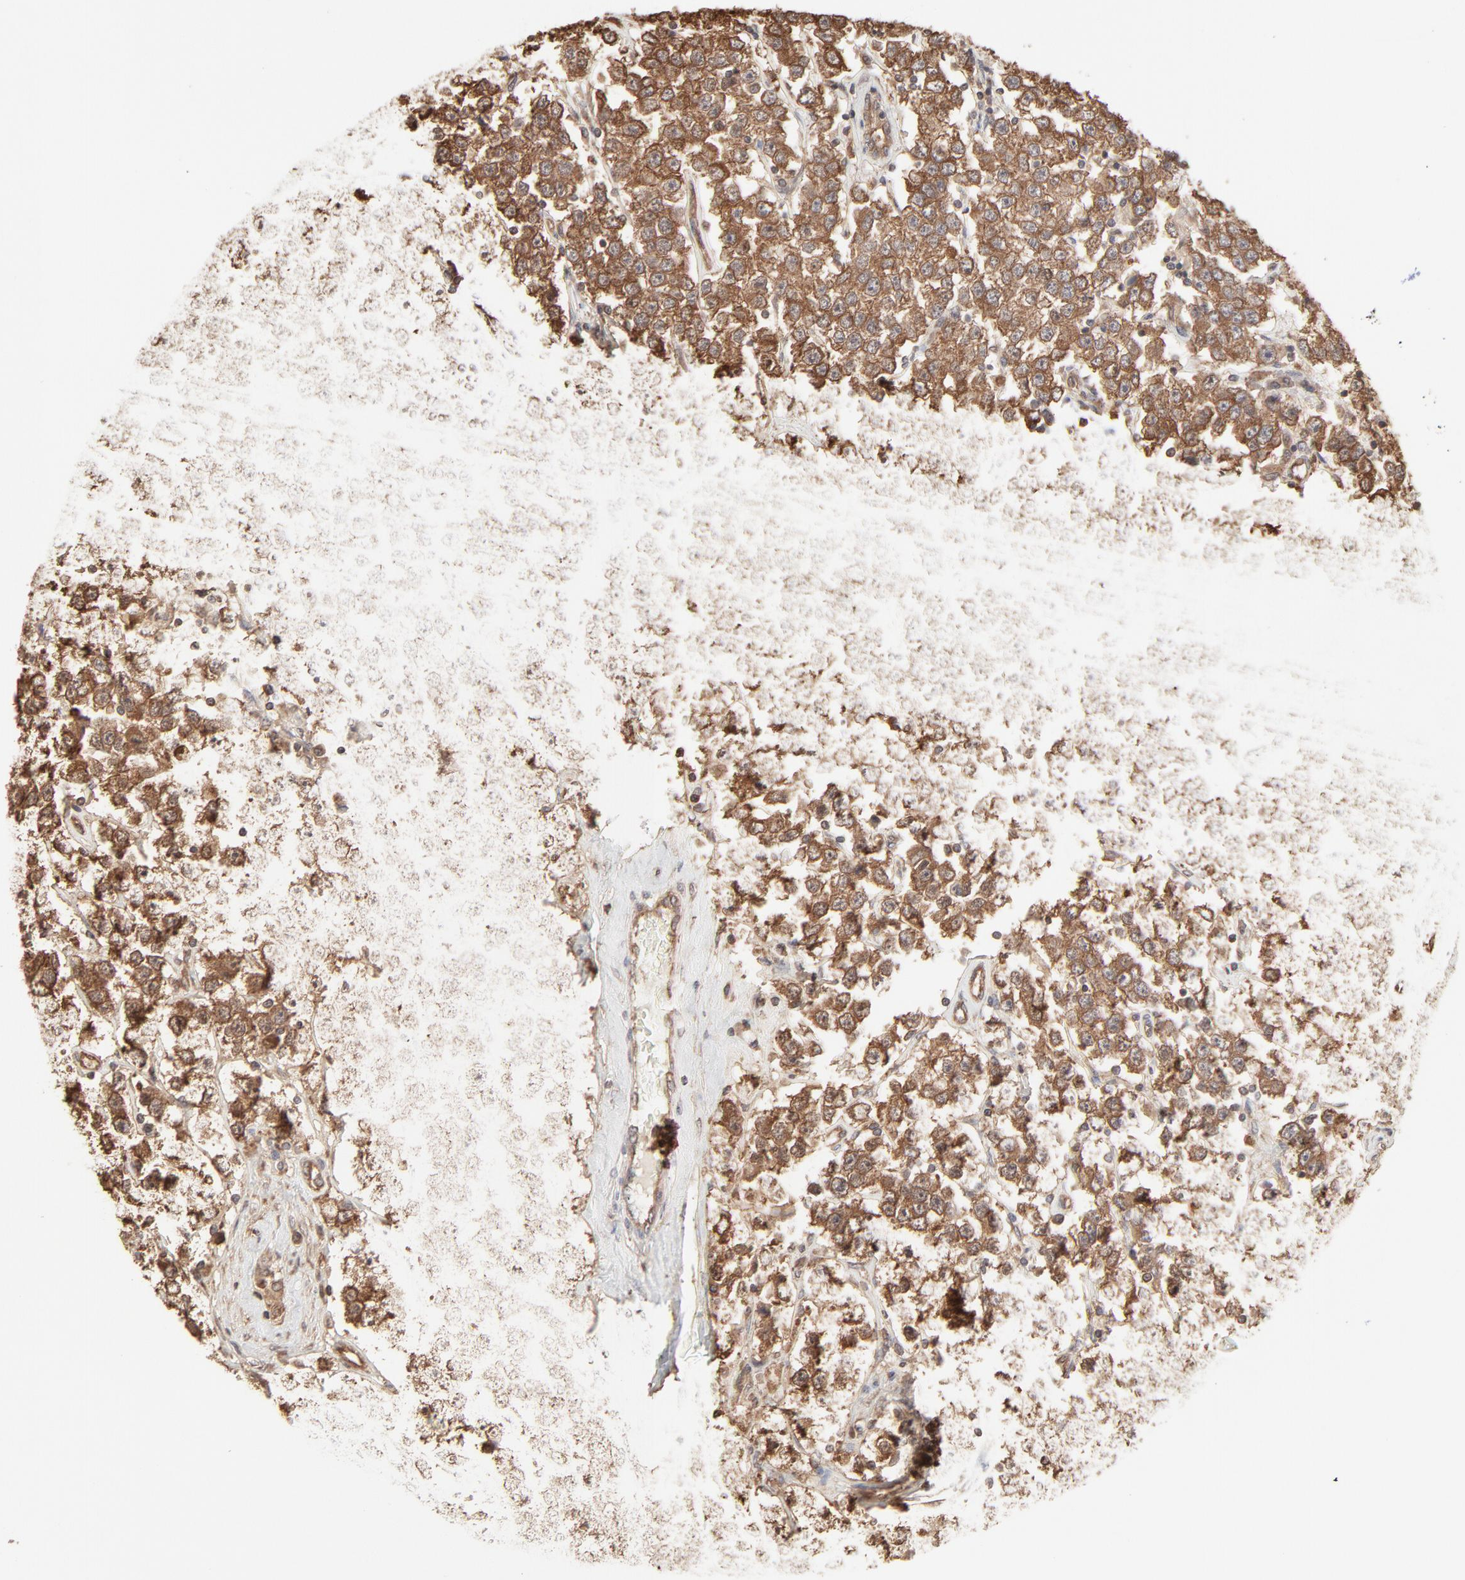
{"staining": {"intensity": "moderate", "quantity": ">75%", "location": "cytoplasmic/membranous"}, "tissue": "testis cancer", "cell_type": "Tumor cells", "image_type": "cancer", "snomed": [{"axis": "morphology", "description": "Seminoma, NOS"}, {"axis": "topography", "description": "Testis"}], "caption": "Testis seminoma stained for a protein demonstrates moderate cytoplasmic/membranous positivity in tumor cells.", "gene": "PPP2CA", "patient": {"sex": "male", "age": 52}}